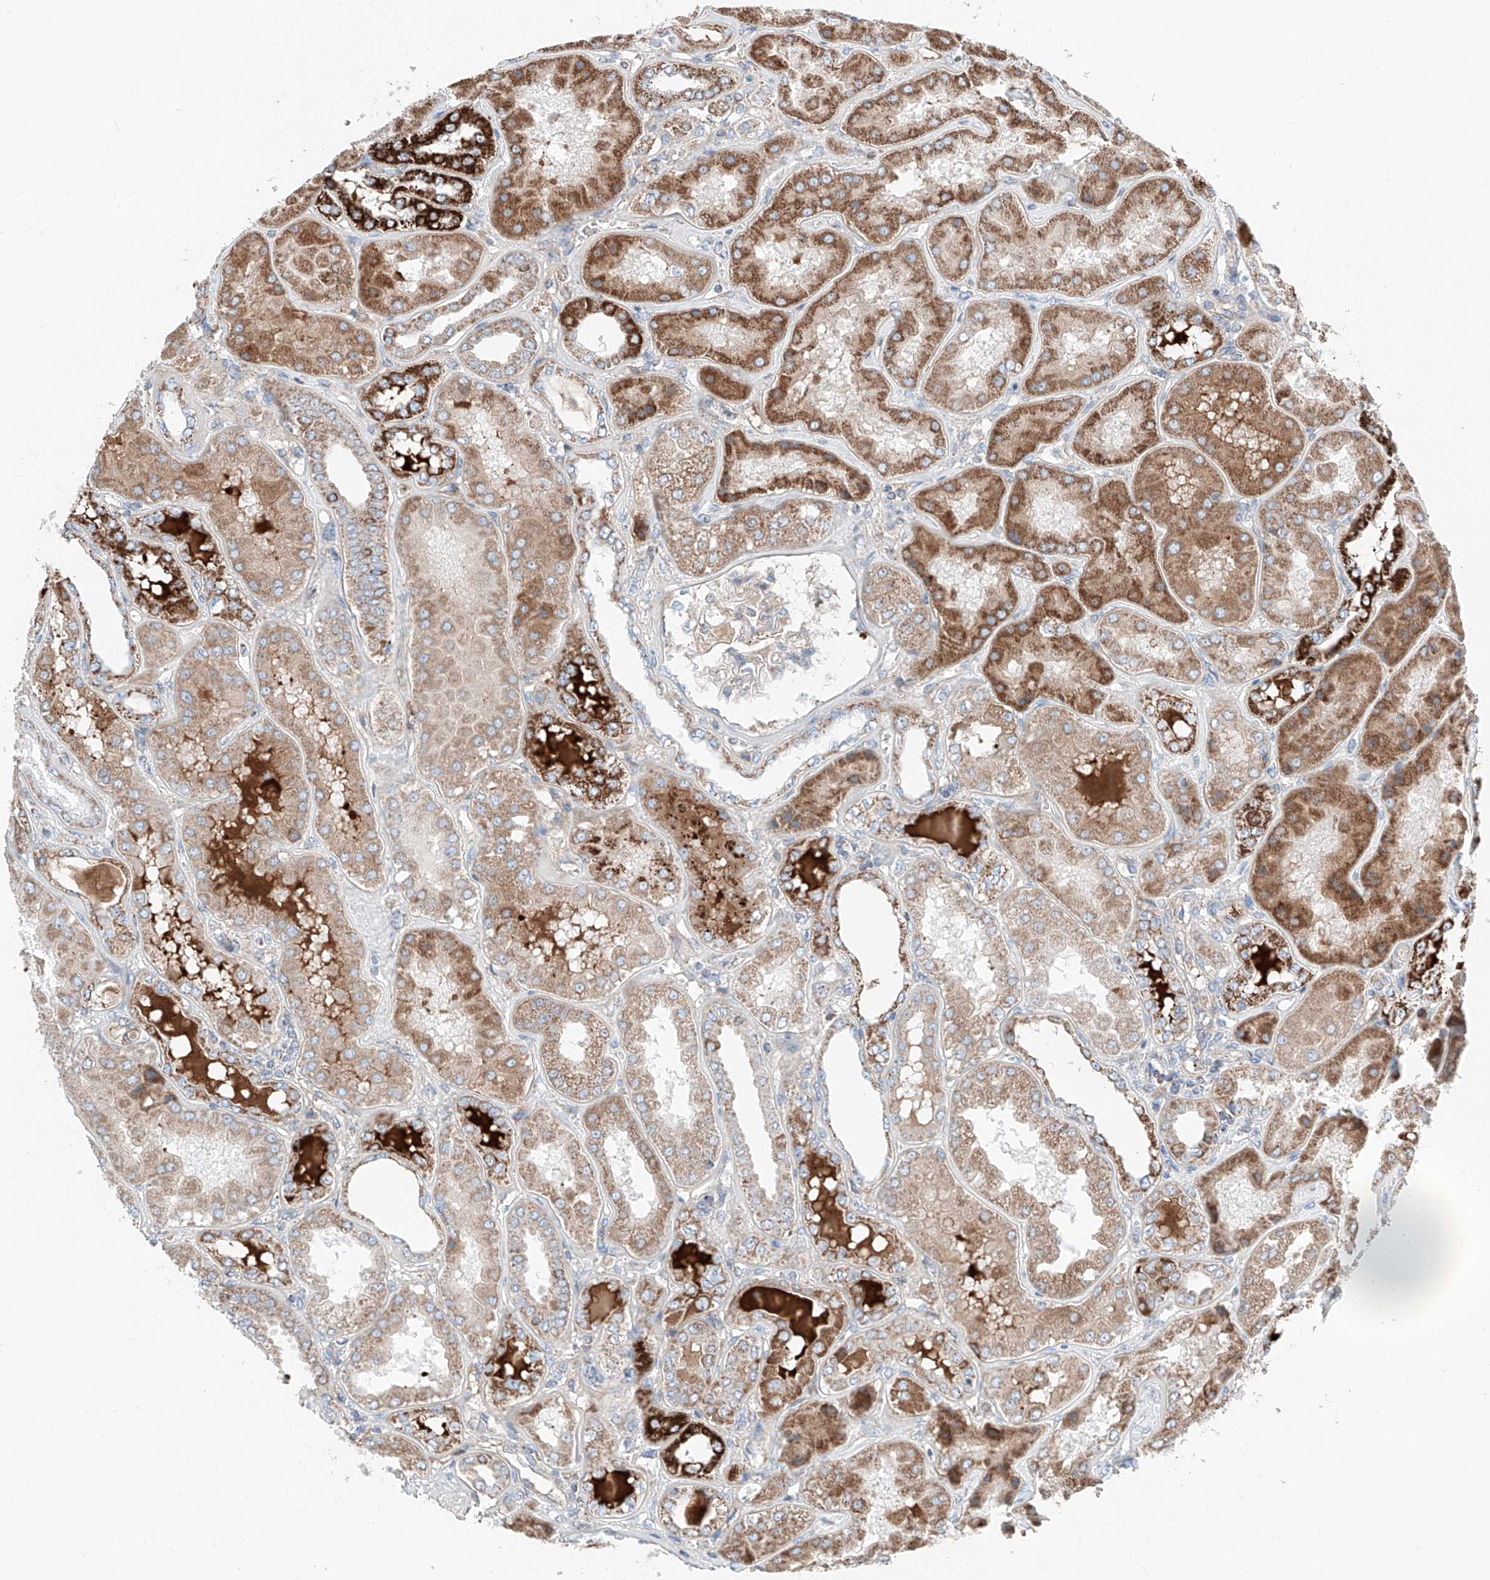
{"staining": {"intensity": "weak", "quantity": "25%-75%", "location": "cytoplasmic/membranous"}, "tissue": "kidney", "cell_type": "Cells in glomeruli", "image_type": "normal", "snomed": [{"axis": "morphology", "description": "Normal tissue, NOS"}, {"axis": "topography", "description": "Kidney"}], "caption": "The immunohistochemical stain shows weak cytoplasmic/membranous expression in cells in glomeruli of unremarkable kidney. (DAB (3,3'-diaminobenzidine) = brown stain, brightfield microscopy at high magnification).", "gene": "MRAP", "patient": {"sex": "female", "age": 56}}